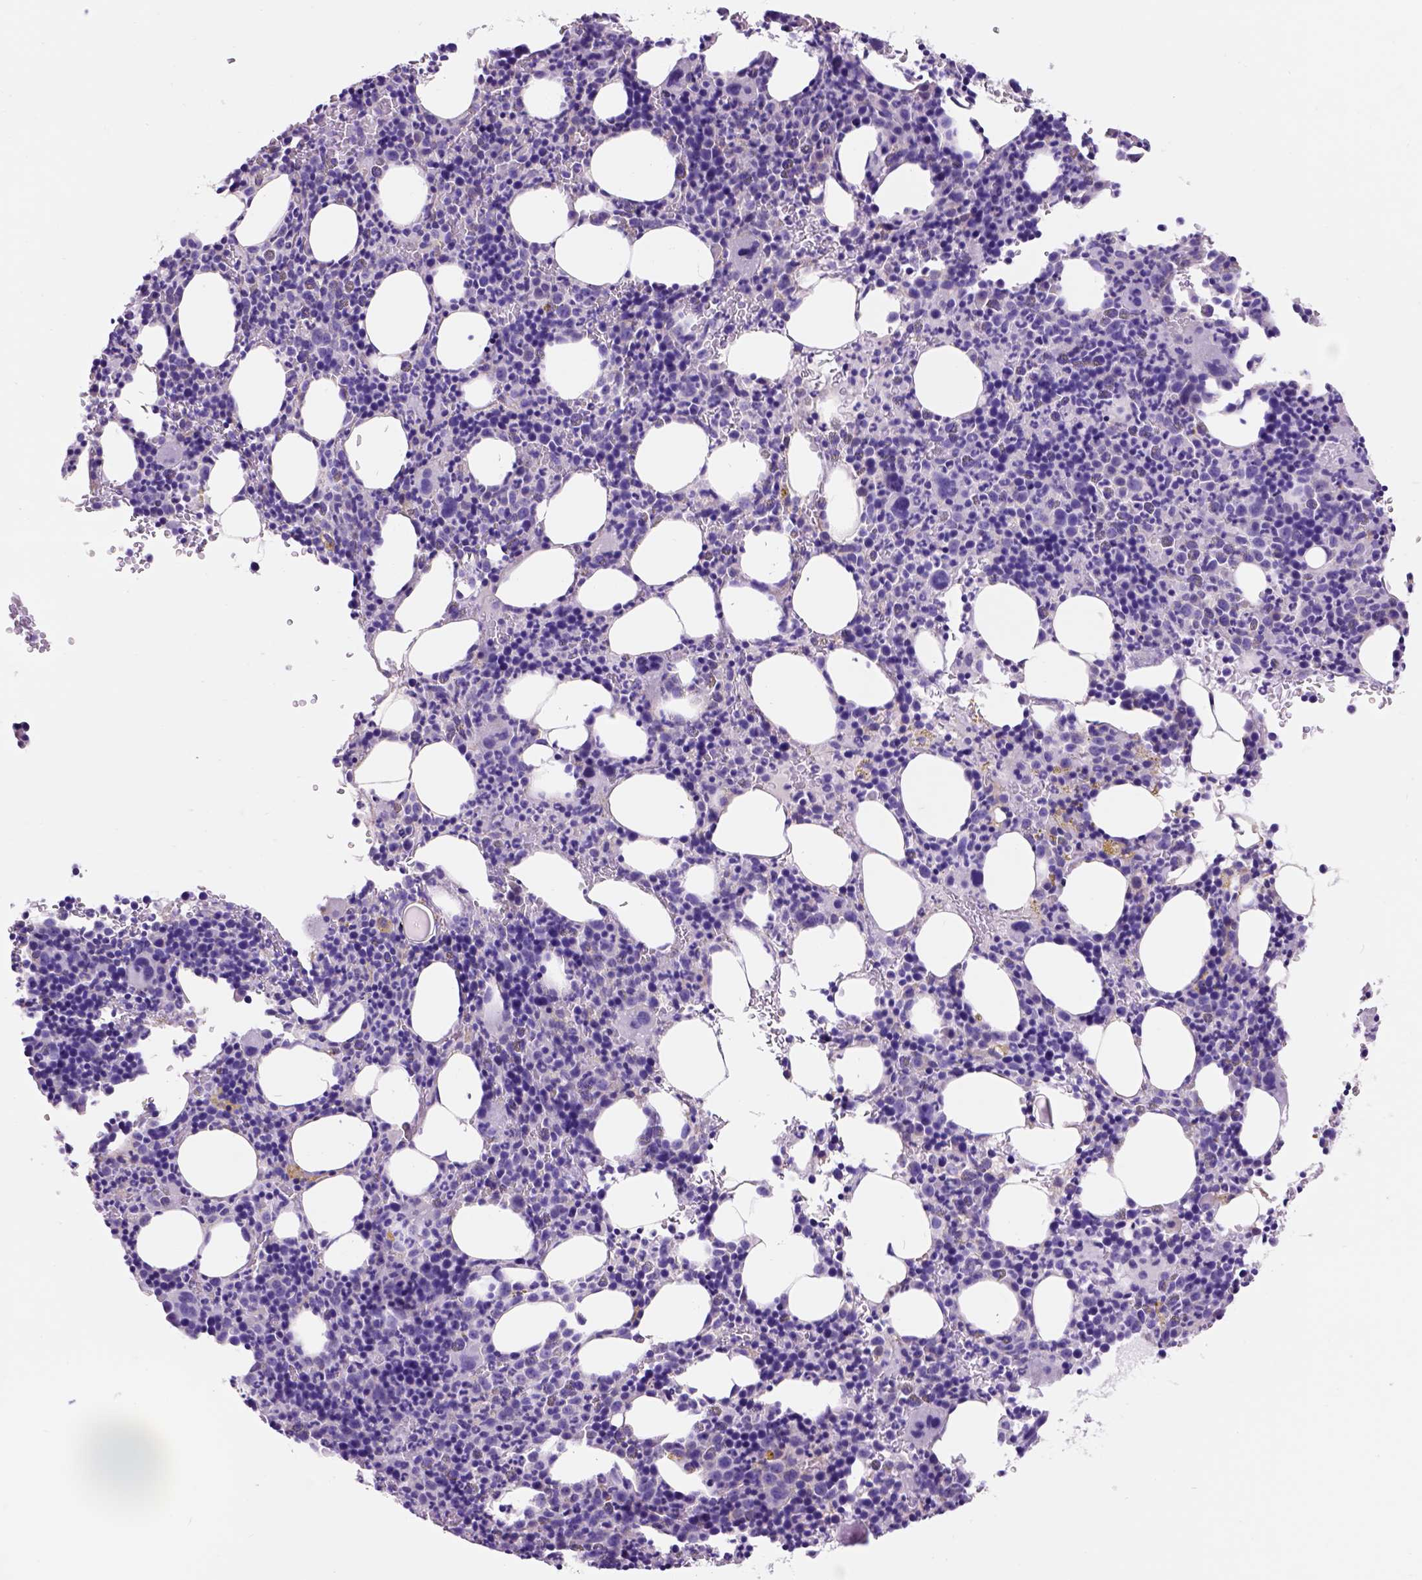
{"staining": {"intensity": "negative", "quantity": "none", "location": "none"}, "tissue": "bone marrow", "cell_type": "Hematopoietic cells", "image_type": "normal", "snomed": [{"axis": "morphology", "description": "Normal tissue, NOS"}, {"axis": "topography", "description": "Bone marrow"}], "caption": "A high-resolution micrograph shows IHC staining of benign bone marrow, which demonstrates no significant expression in hematopoietic cells.", "gene": "EGFR", "patient": {"sex": "male", "age": 63}}